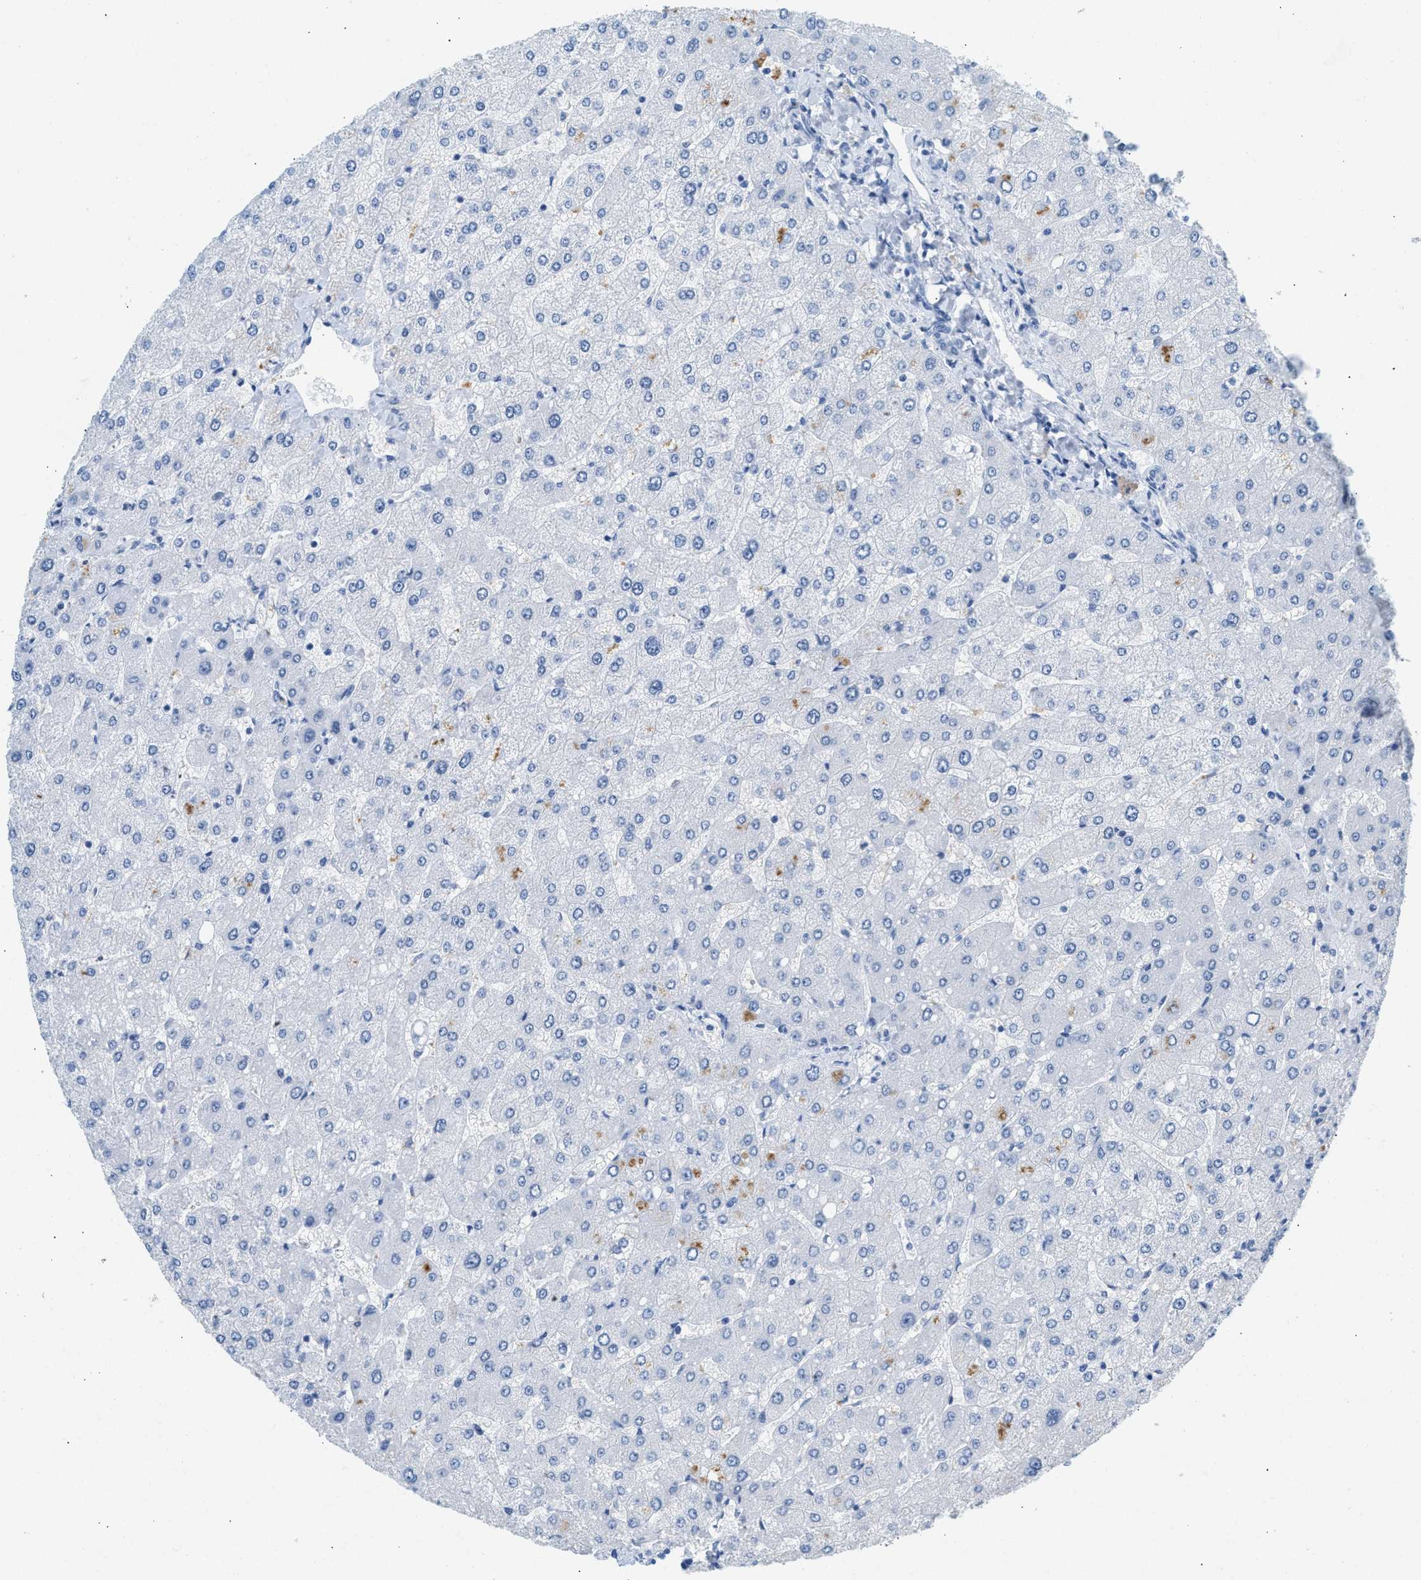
{"staining": {"intensity": "negative", "quantity": "none", "location": "none"}, "tissue": "liver", "cell_type": "Cholangiocytes", "image_type": "normal", "snomed": [{"axis": "morphology", "description": "Normal tissue, NOS"}, {"axis": "topography", "description": "Liver"}], "caption": "Photomicrograph shows no significant protein expression in cholangiocytes of unremarkable liver. Brightfield microscopy of immunohistochemistry stained with DAB (3,3'-diaminobenzidine) (brown) and hematoxylin (blue), captured at high magnification.", "gene": "HHATL", "patient": {"sex": "male", "age": 55}}